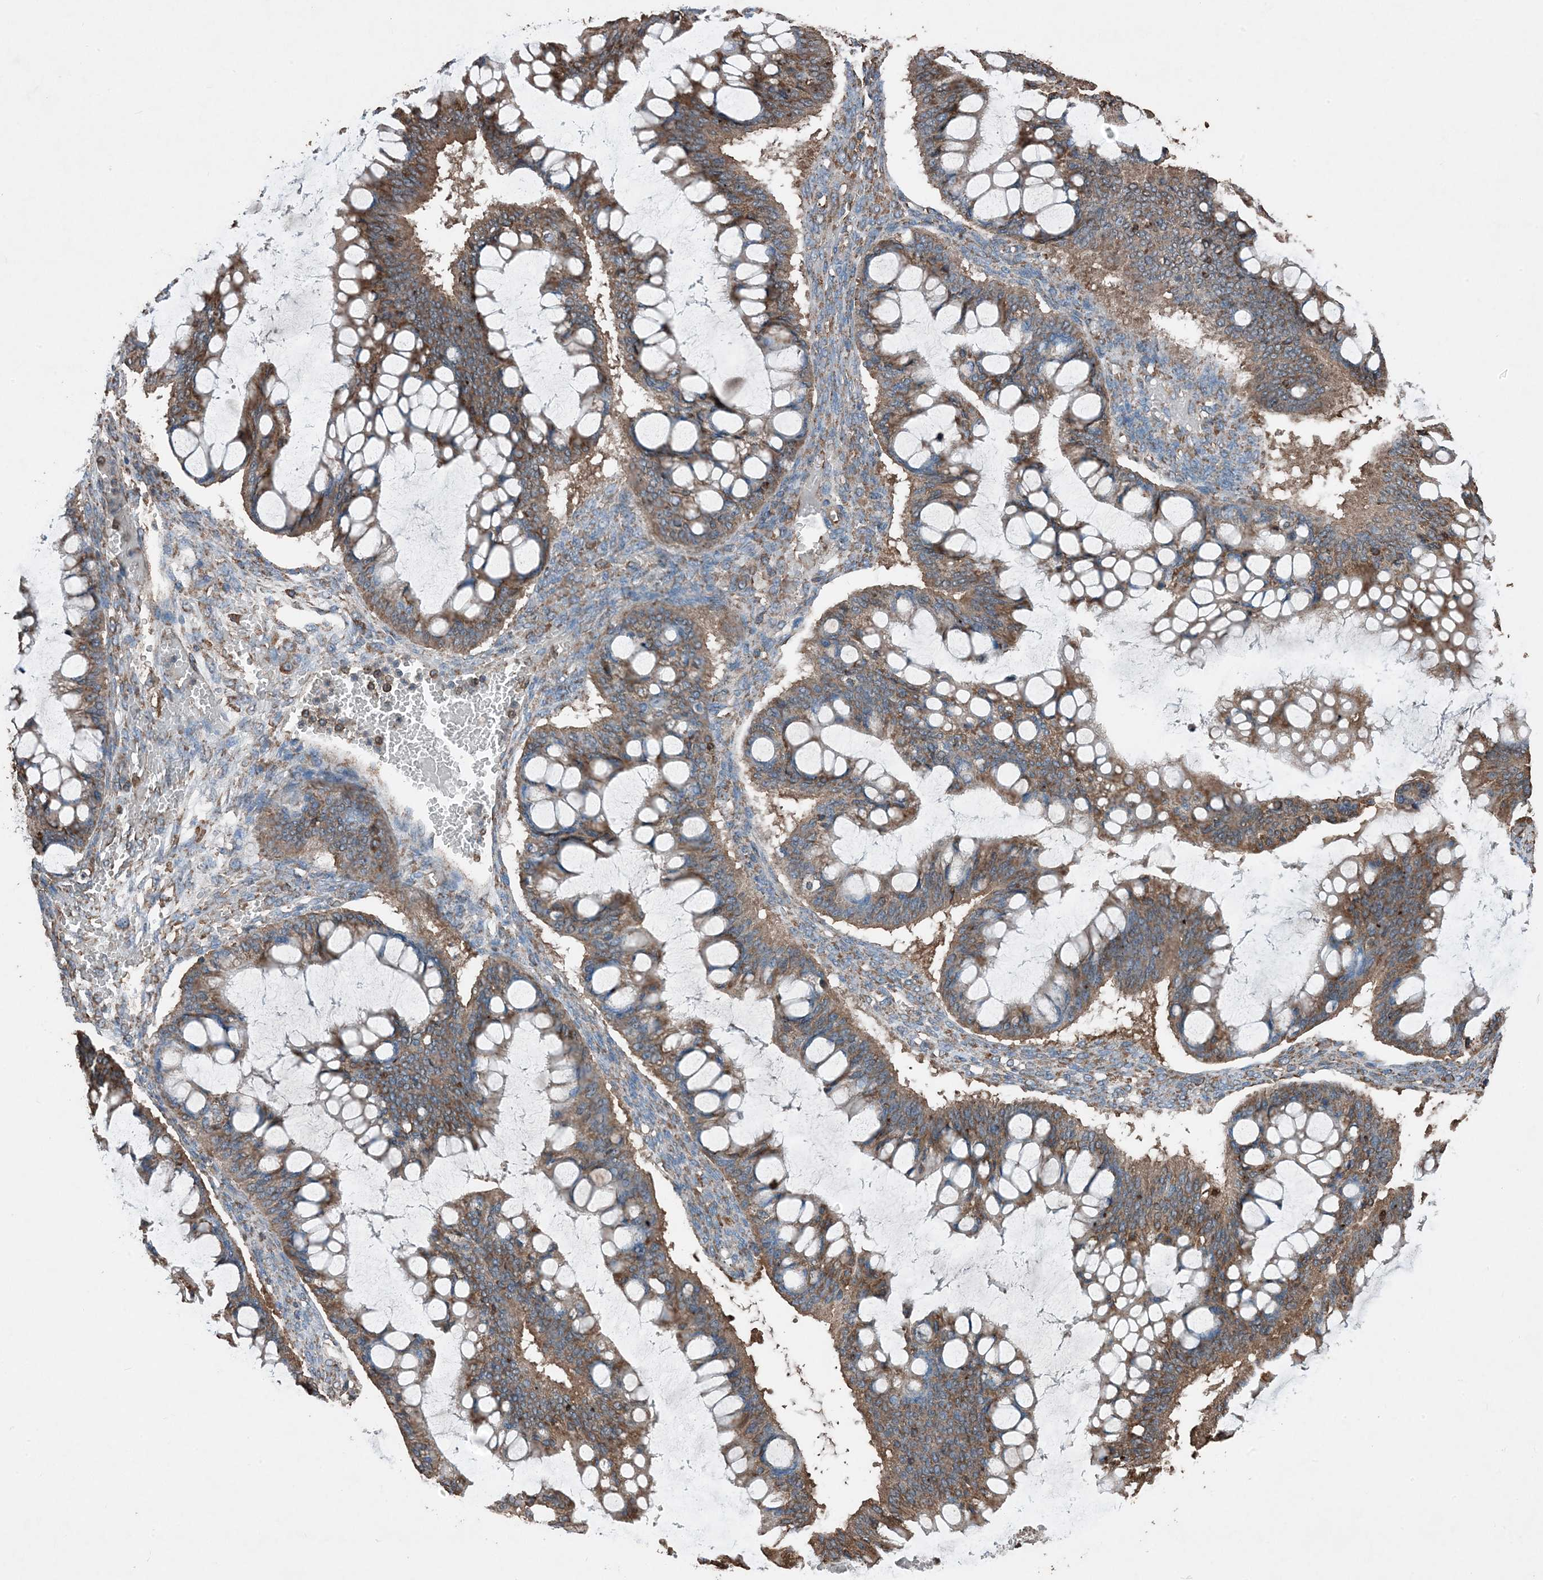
{"staining": {"intensity": "moderate", "quantity": ">75%", "location": "cytoplasmic/membranous"}, "tissue": "ovarian cancer", "cell_type": "Tumor cells", "image_type": "cancer", "snomed": [{"axis": "morphology", "description": "Cystadenocarcinoma, mucinous, NOS"}, {"axis": "topography", "description": "Ovary"}], "caption": "A brown stain highlights moderate cytoplasmic/membranous expression of a protein in ovarian cancer tumor cells.", "gene": "PDIA6", "patient": {"sex": "female", "age": 73}}